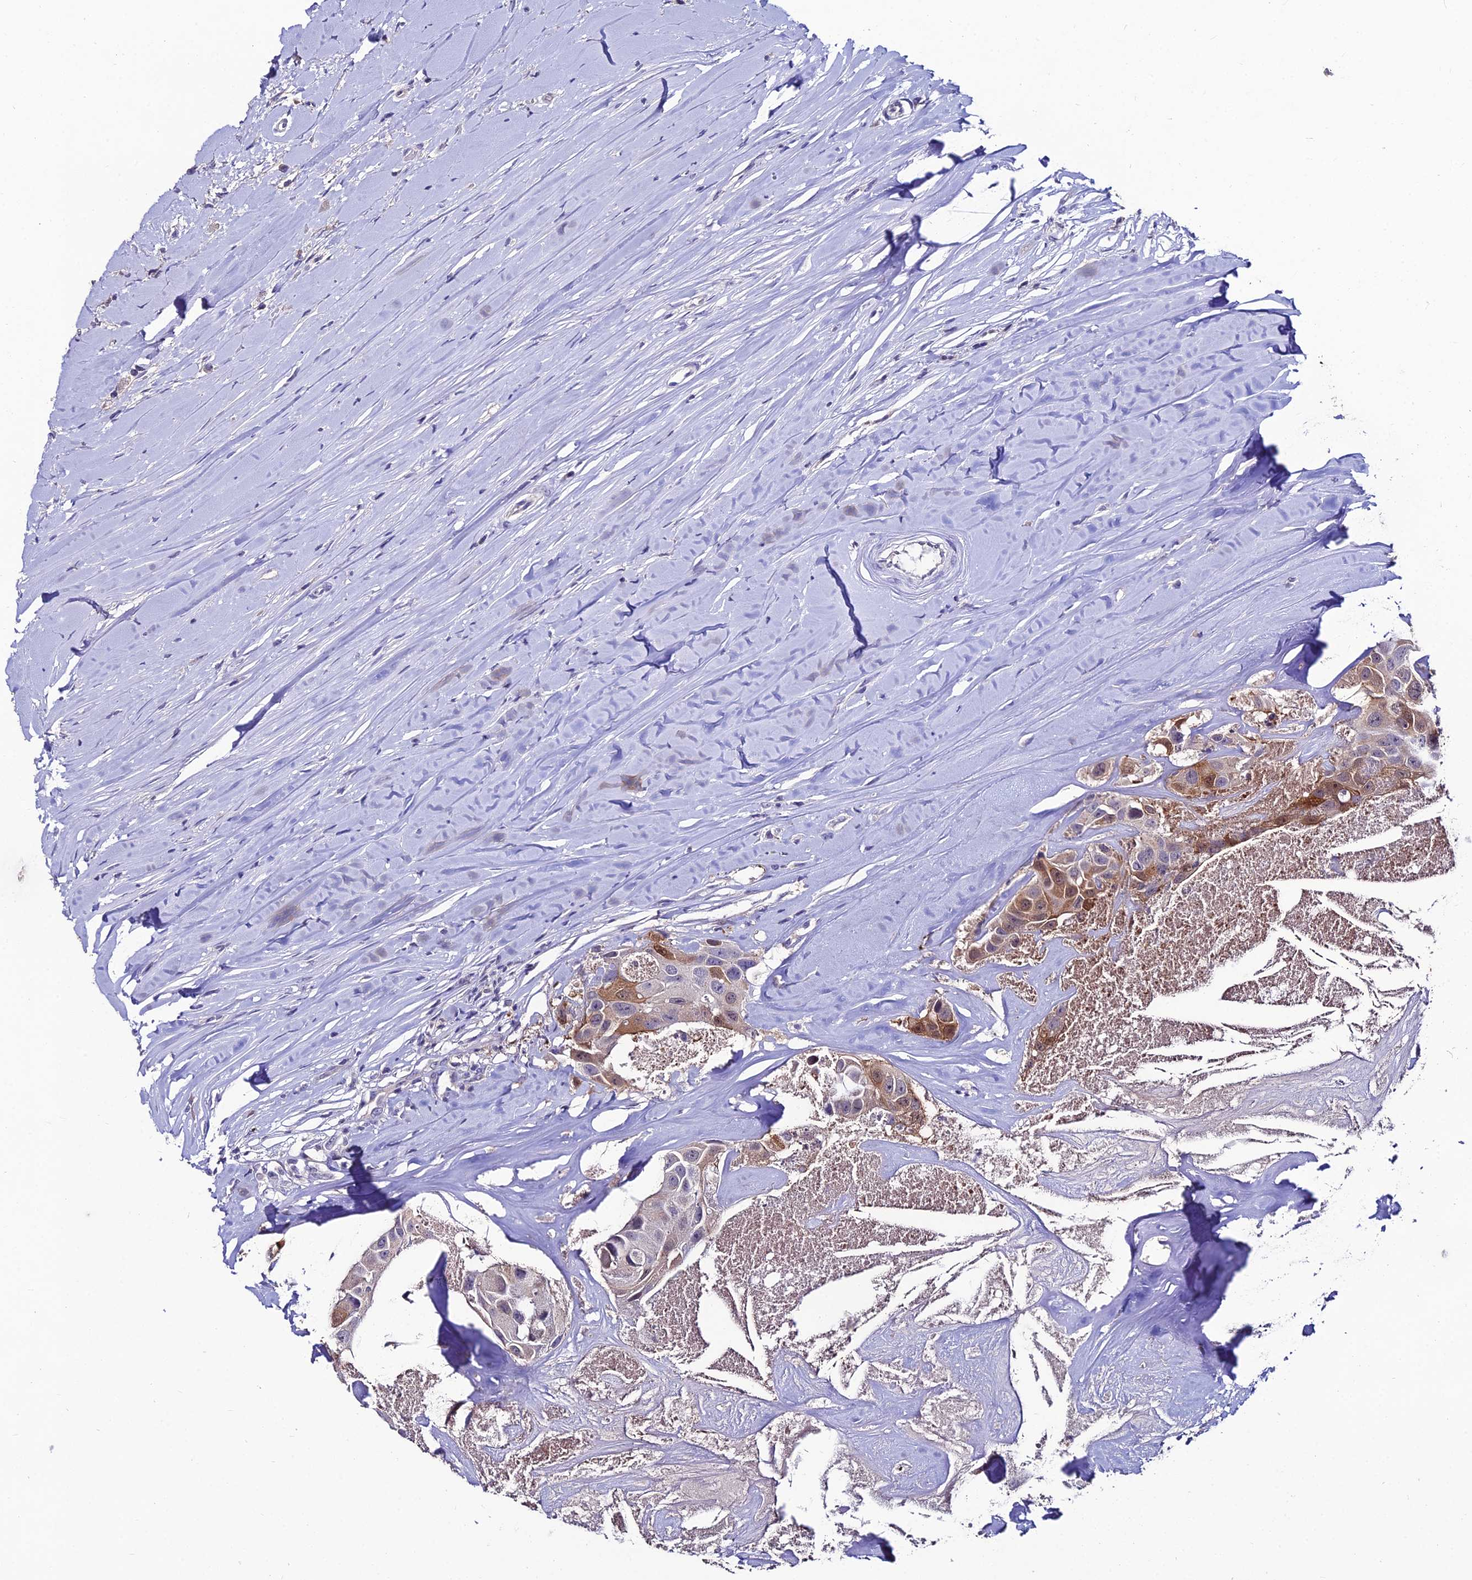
{"staining": {"intensity": "moderate", "quantity": "<25%", "location": "cytoplasmic/membranous,nuclear"}, "tissue": "head and neck cancer", "cell_type": "Tumor cells", "image_type": "cancer", "snomed": [{"axis": "morphology", "description": "Adenocarcinoma, NOS"}, {"axis": "morphology", "description": "Adenocarcinoma, metastatic, NOS"}, {"axis": "topography", "description": "Head-Neck"}], "caption": "Tumor cells exhibit low levels of moderate cytoplasmic/membranous and nuclear expression in approximately <25% of cells in head and neck cancer.", "gene": "LGALS7", "patient": {"sex": "male", "age": 75}}